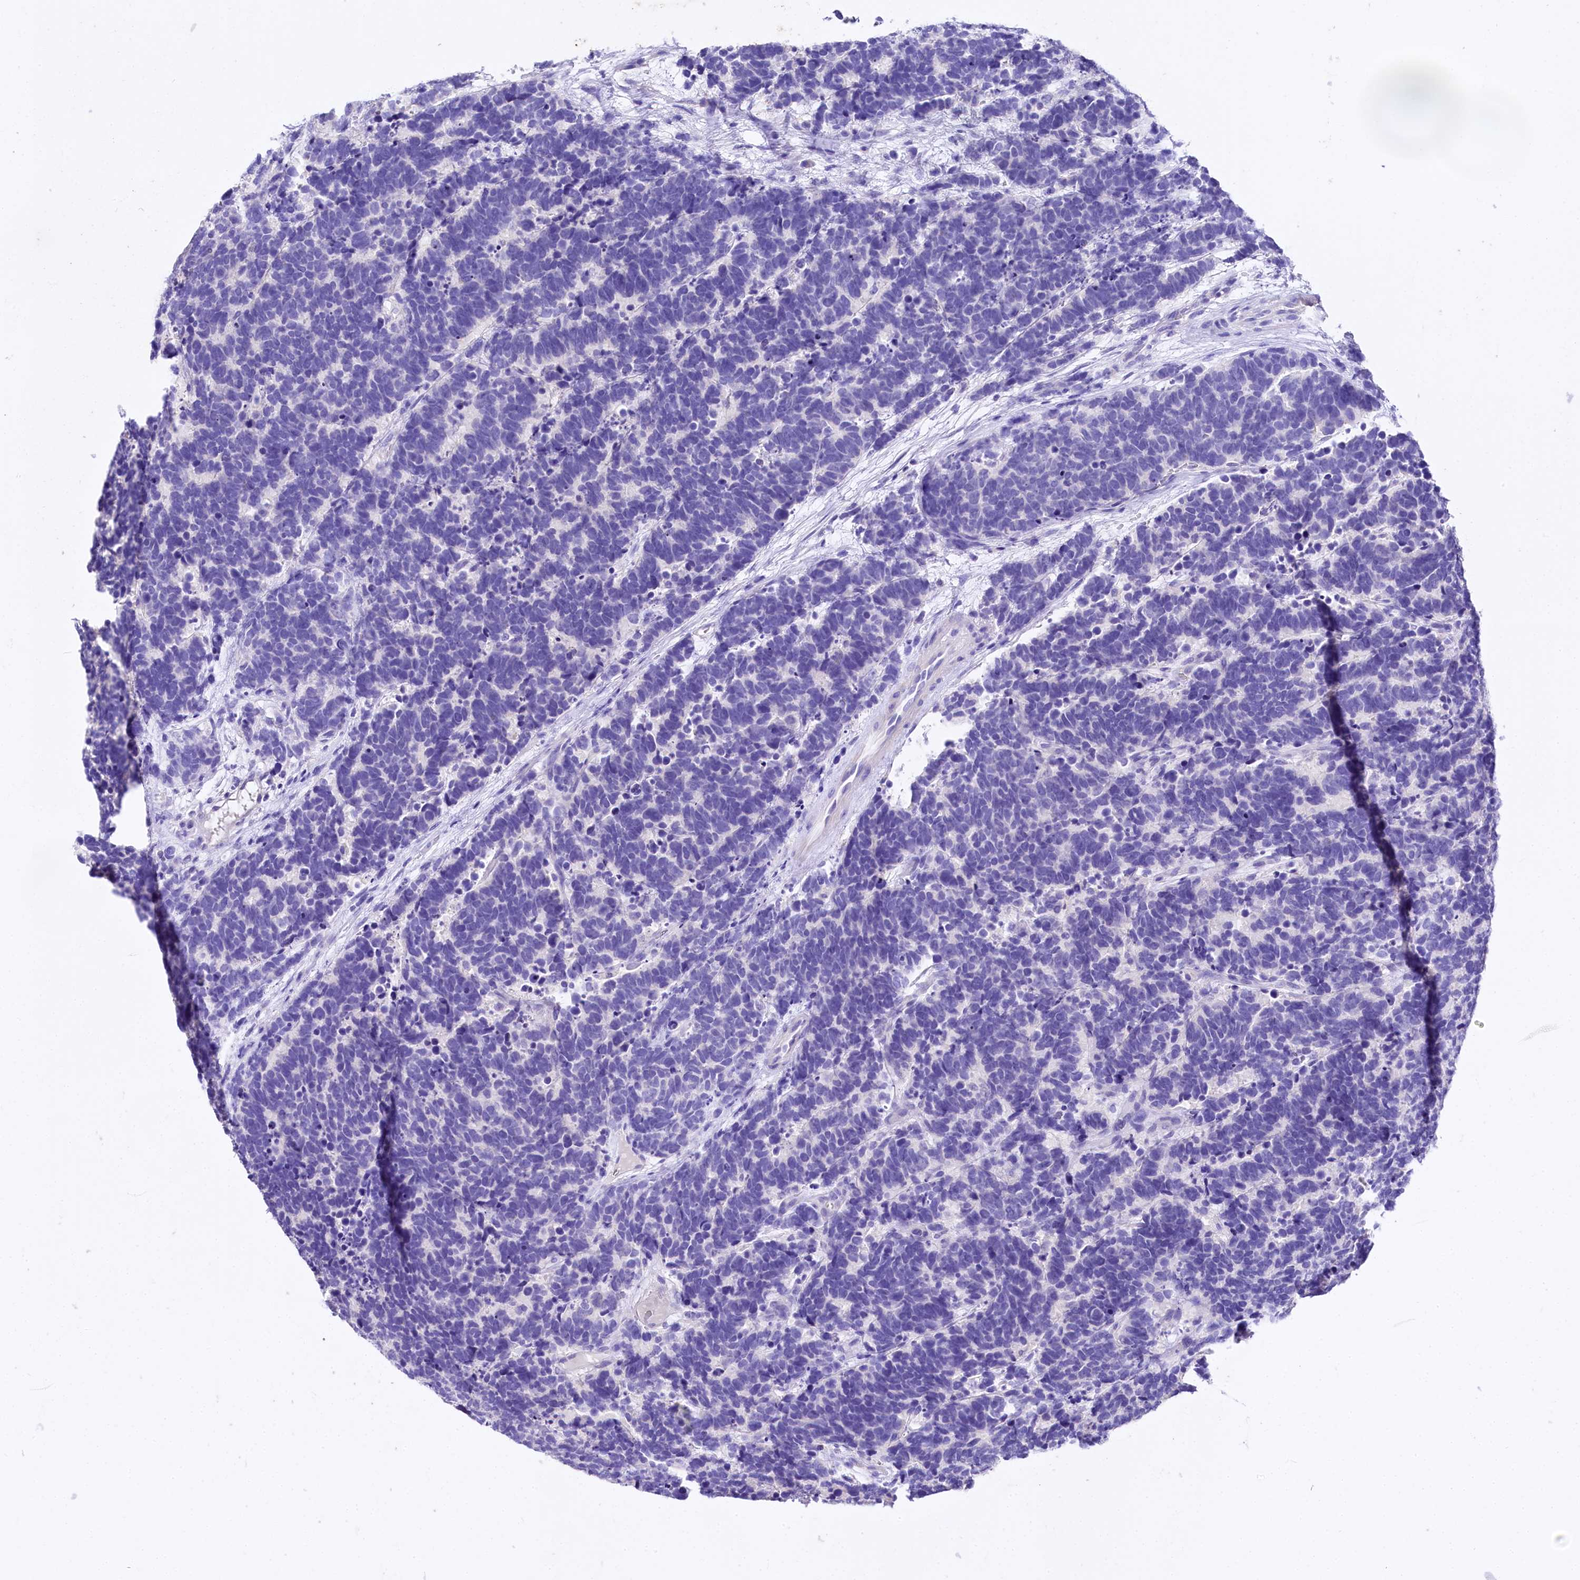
{"staining": {"intensity": "negative", "quantity": "none", "location": "none"}, "tissue": "carcinoid", "cell_type": "Tumor cells", "image_type": "cancer", "snomed": [{"axis": "morphology", "description": "Carcinoma, NOS"}, {"axis": "morphology", "description": "Carcinoid, malignant, NOS"}, {"axis": "topography", "description": "Urinary bladder"}], "caption": "The photomicrograph demonstrates no staining of tumor cells in malignant carcinoid.", "gene": "A2ML1", "patient": {"sex": "male", "age": 57}}